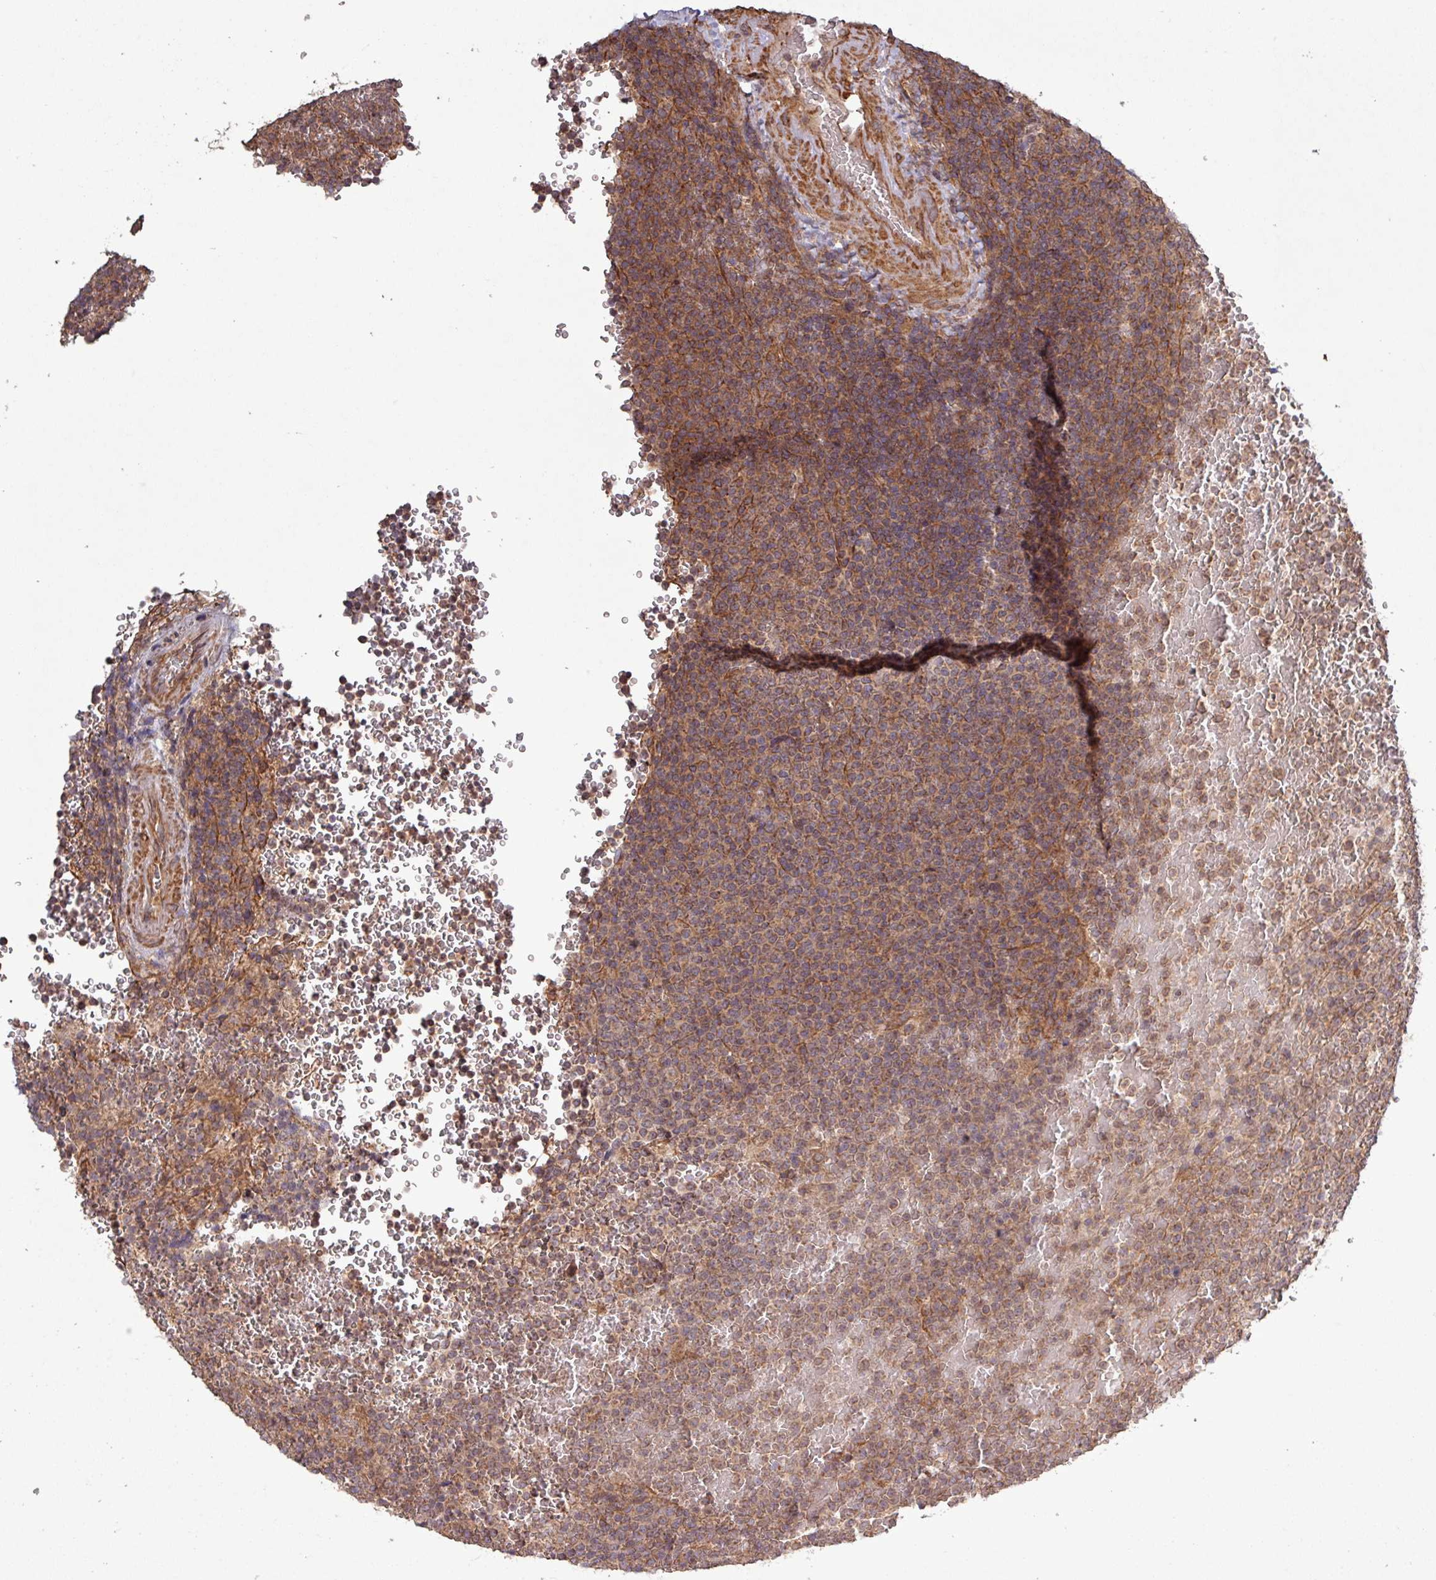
{"staining": {"intensity": "moderate", "quantity": ">75%", "location": "cytoplasmic/membranous"}, "tissue": "lymphoma", "cell_type": "Tumor cells", "image_type": "cancer", "snomed": [{"axis": "morphology", "description": "Malignant lymphoma, non-Hodgkin's type, Low grade"}, {"axis": "topography", "description": "Spleen"}], "caption": "A brown stain labels moderate cytoplasmic/membranous staining of a protein in human malignant lymphoma, non-Hodgkin's type (low-grade) tumor cells.", "gene": "TRABD2A", "patient": {"sex": "male", "age": 60}}